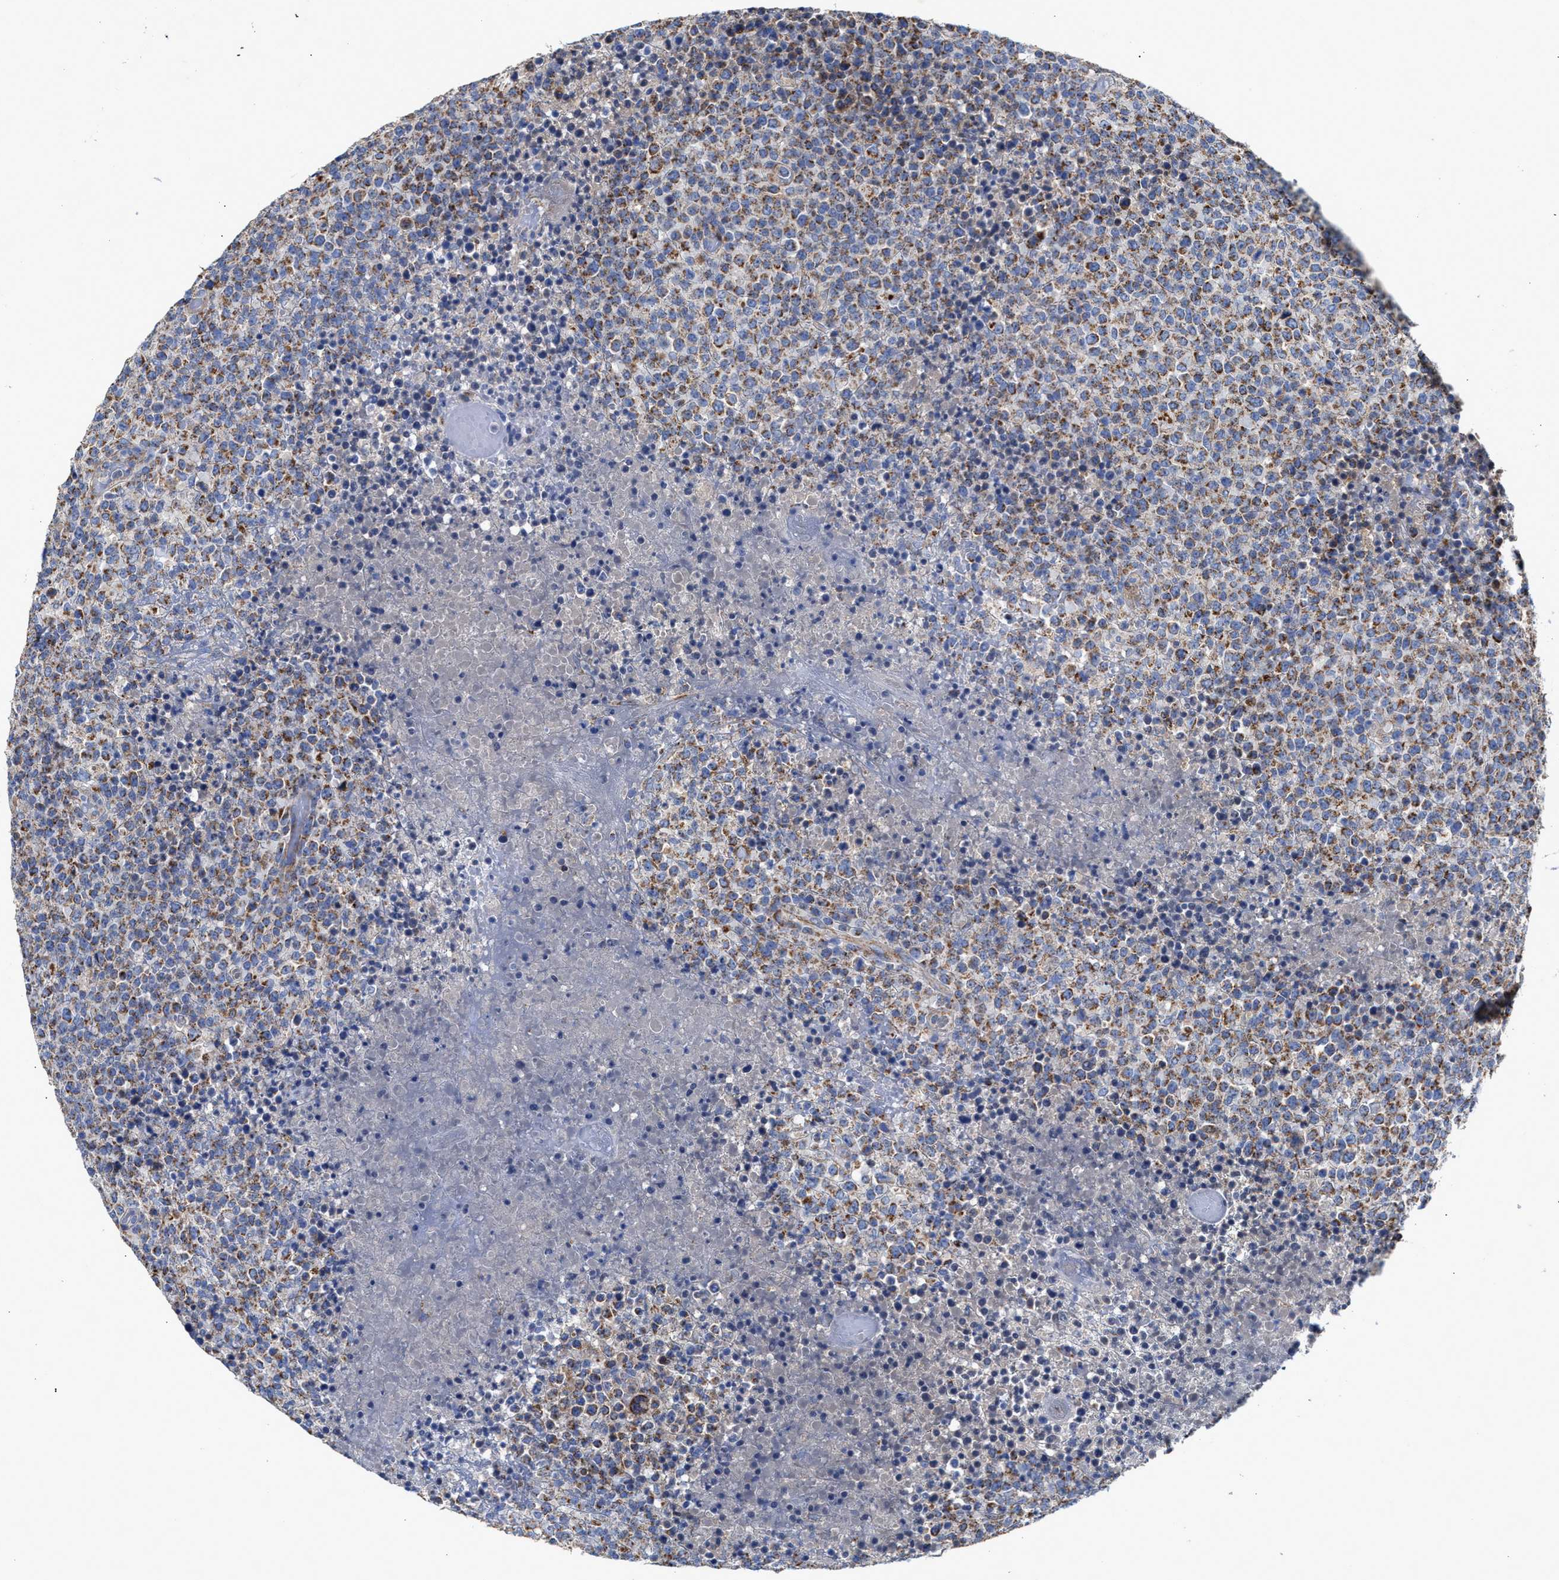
{"staining": {"intensity": "moderate", "quantity": "25%-75%", "location": "cytoplasmic/membranous"}, "tissue": "lymphoma", "cell_type": "Tumor cells", "image_type": "cancer", "snomed": [{"axis": "morphology", "description": "Malignant lymphoma, non-Hodgkin's type, High grade"}, {"axis": "topography", "description": "Lymph node"}], "caption": "An immunohistochemistry (IHC) micrograph of tumor tissue is shown. Protein staining in brown shows moderate cytoplasmic/membranous positivity in high-grade malignant lymphoma, non-Hodgkin's type within tumor cells. (DAB = brown stain, brightfield microscopy at high magnification).", "gene": "MECR", "patient": {"sex": "male", "age": 13}}